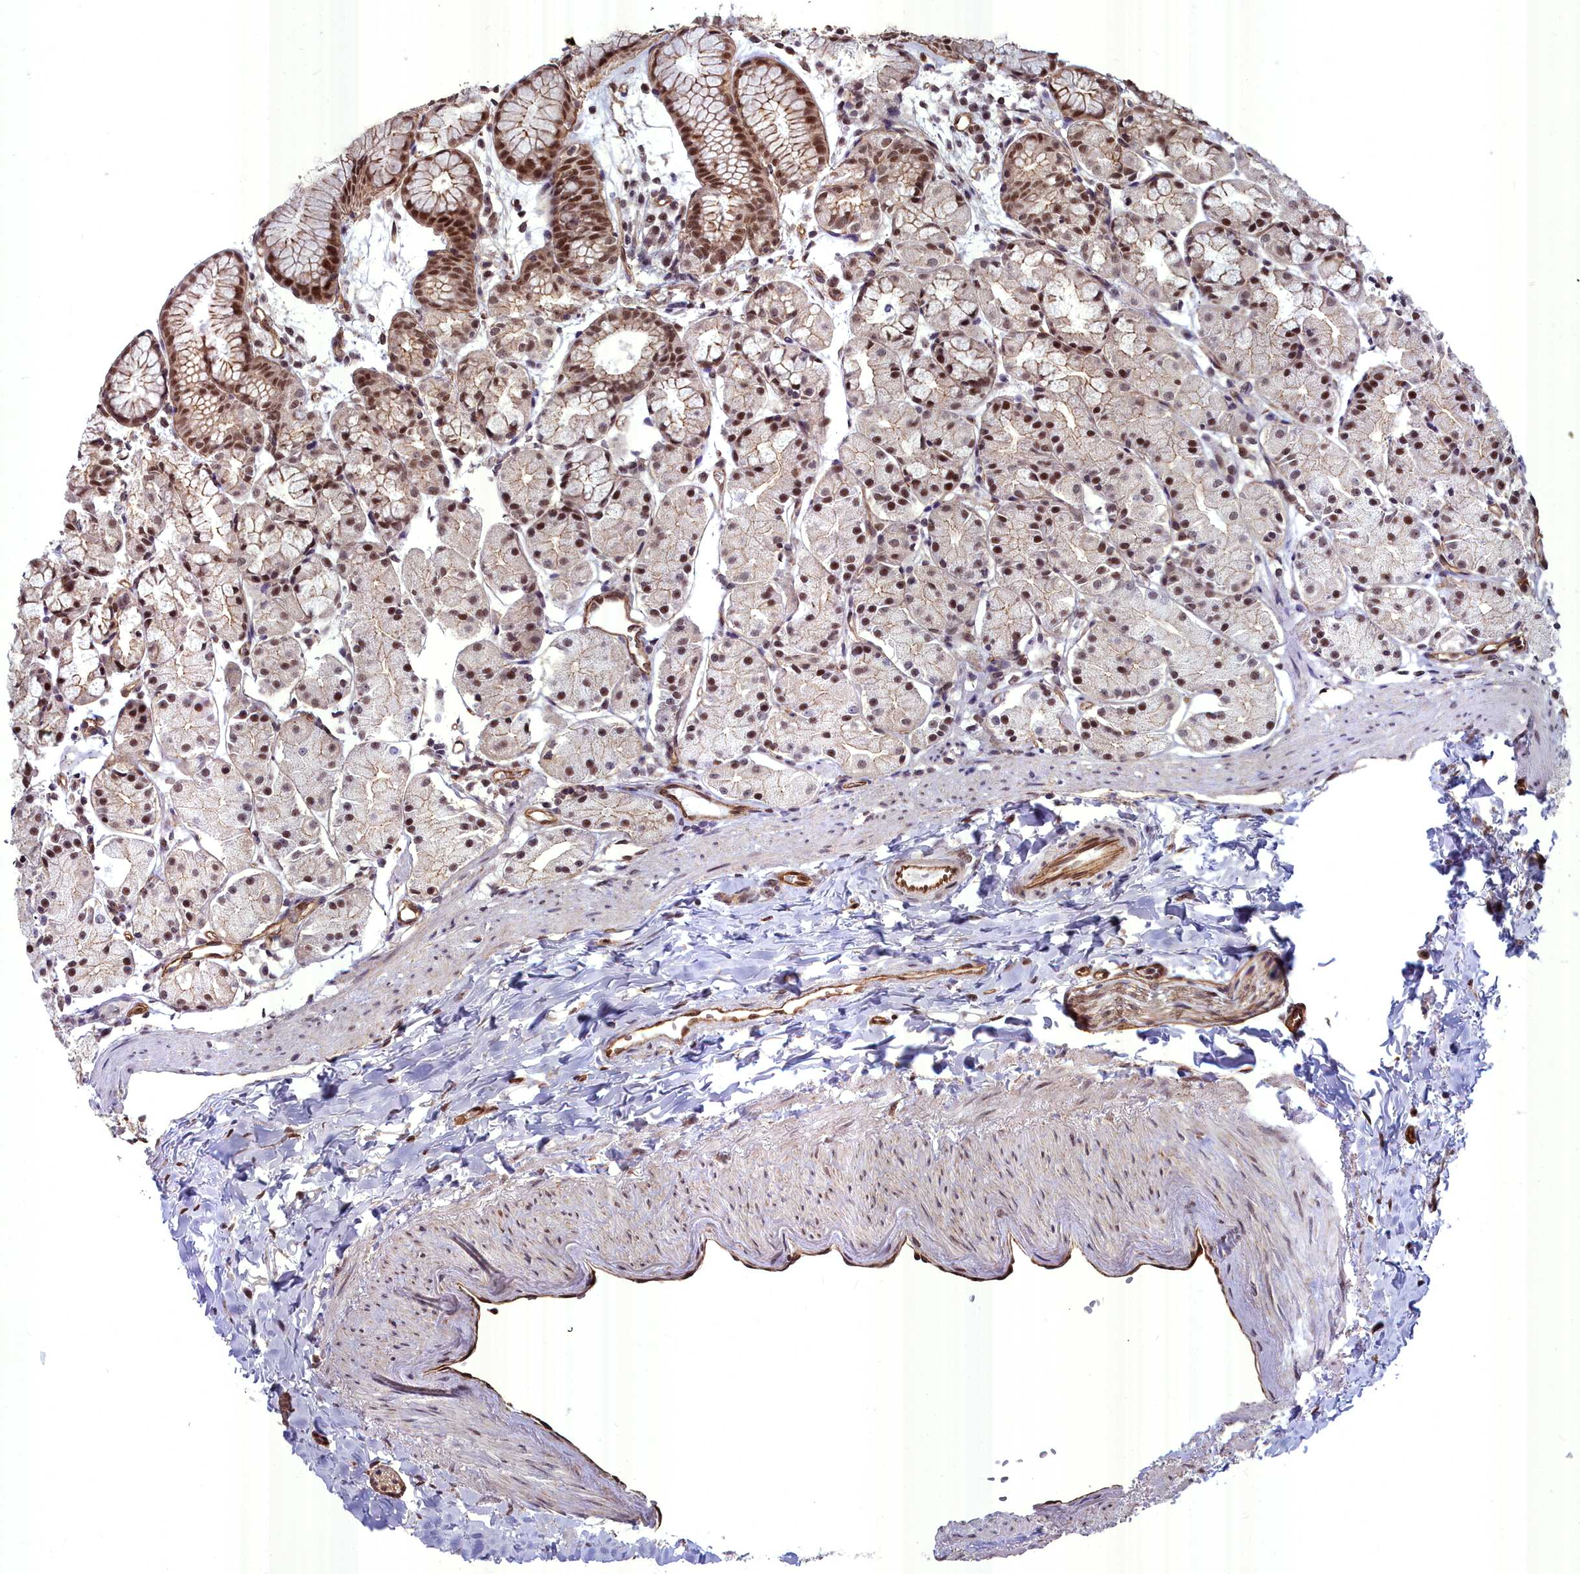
{"staining": {"intensity": "moderate", "quantity": ">75%", "location": "cytoplasmic/membranous,nuclear"}, "tissue": "stomach", "cell_type": "Glandular cells", "image_type": "normal", "snomed": [{"axis": "morphology", "description": "Normal tissue, NOS"}, {"axis": "topography", "description": "Stomach, upper"}], "caption": "A brown stain shows moderate cytoplasmic/membranous,nuclear expression of a protein in glandular cells of normal stomach.", "gene": "YJU2", "patient": {"sex": "male", "age": 47}}